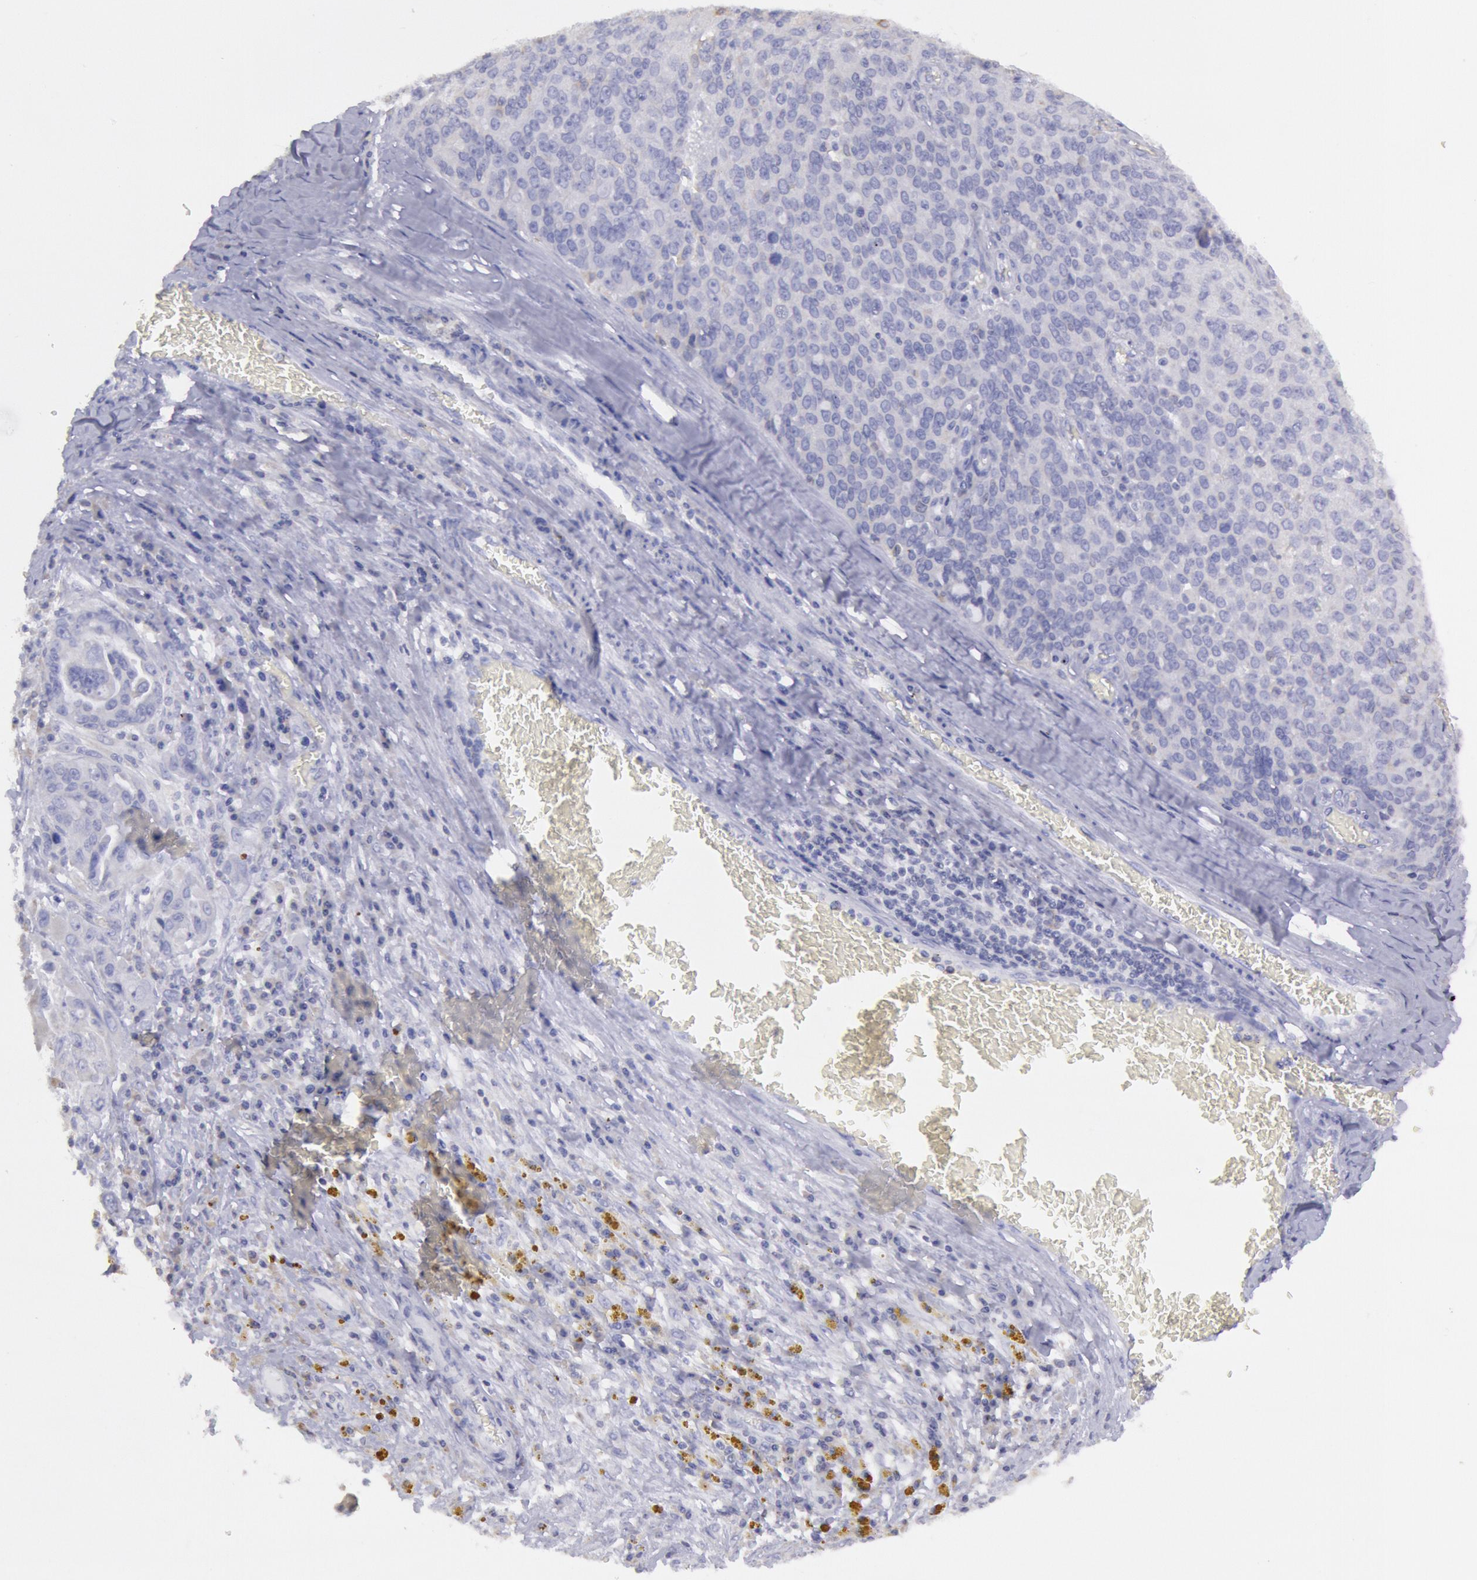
{"staining": {"intensity": "negative", "quantity": "none", "location": "none"}, "tissue": "ovarian cancer", "cell_type": "Tumor cells", "image_type": "cancer", "snomed": [{"axis": "morphology", "description": "Carcinoma, endometroid"}, {"axis": "topography", "description": "Ovary"}], "caption": "Ovarian cancer stained for a protein using IHC displays no staining tumor cells.", "gene": "MYH7", "patient": {"sex": "female", "age": 75}}